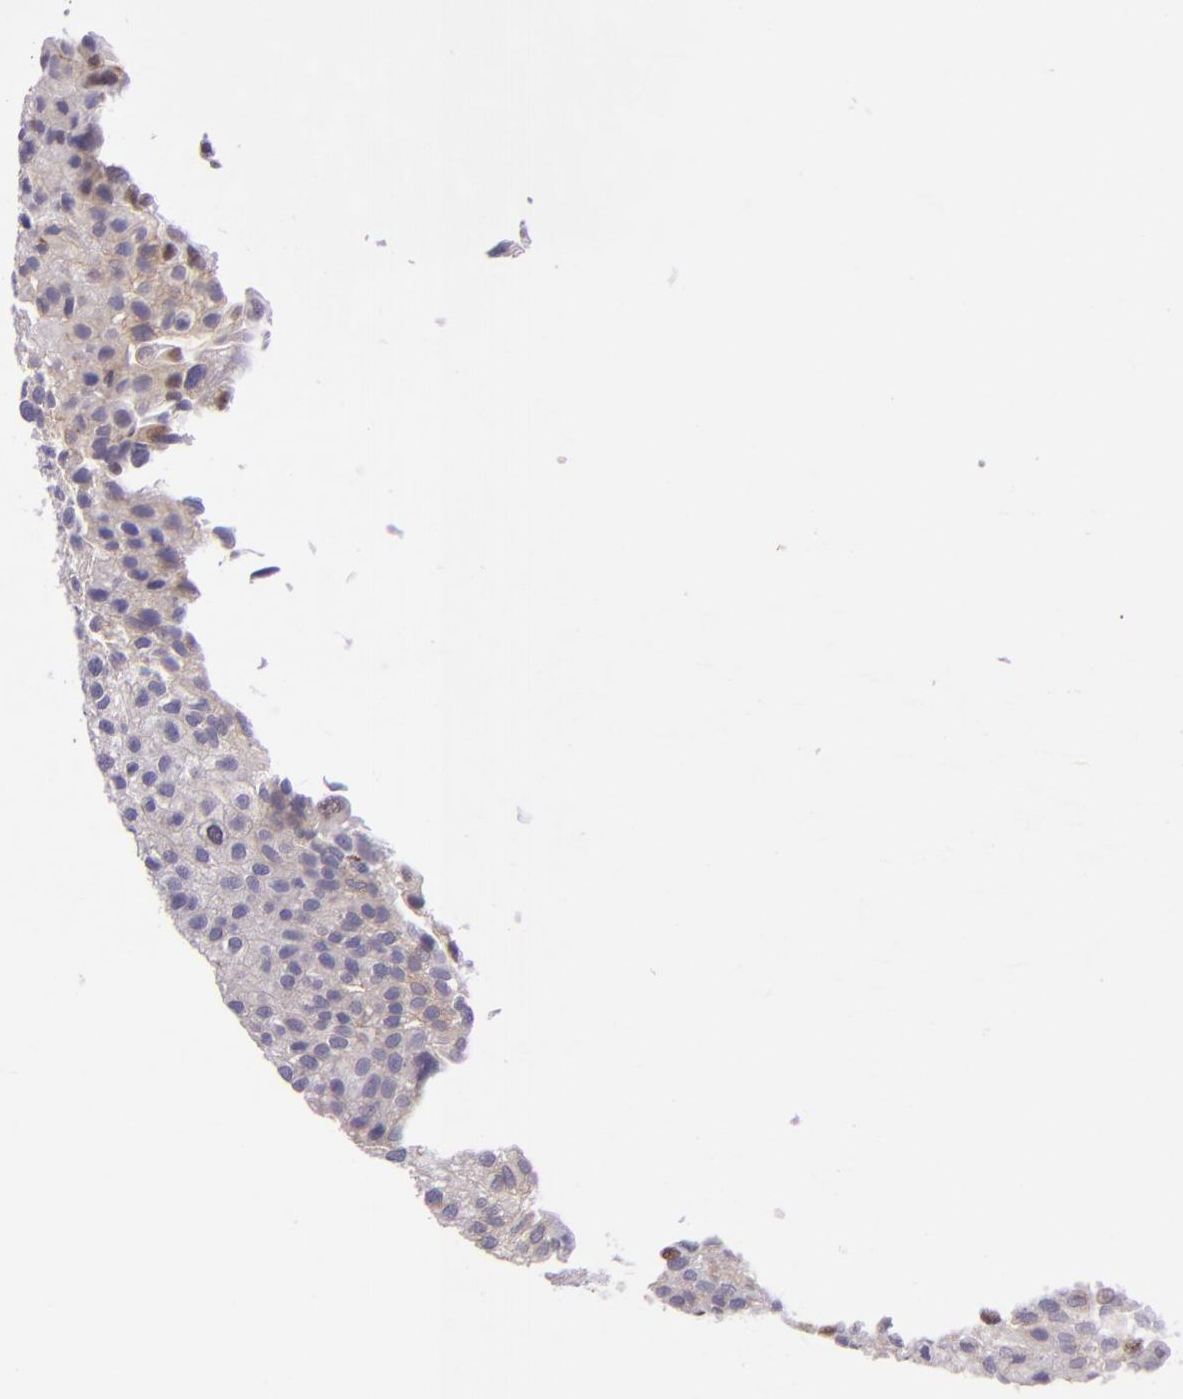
{"staining": {"intensity": "weak", "quantity": ">75%", "location": "cytoplasmic/membranous"}, "tissue": "urothelial cancer", "cell_type": "Tumor cells", "image_type": "cancer", "snomed": [{"axis": "morphology", "description": "Urothelial carcinoma, Low grade"}, {"axis": "topography", "description": "Urinary bladder"}], "caption": "Protein staining of urothelial cancer tissue shows weak cytoplasmic/membranous staining in about >75% of tumor cells.", "gene": "TLN1", "patient": {"sex": "female", "age": 89}}